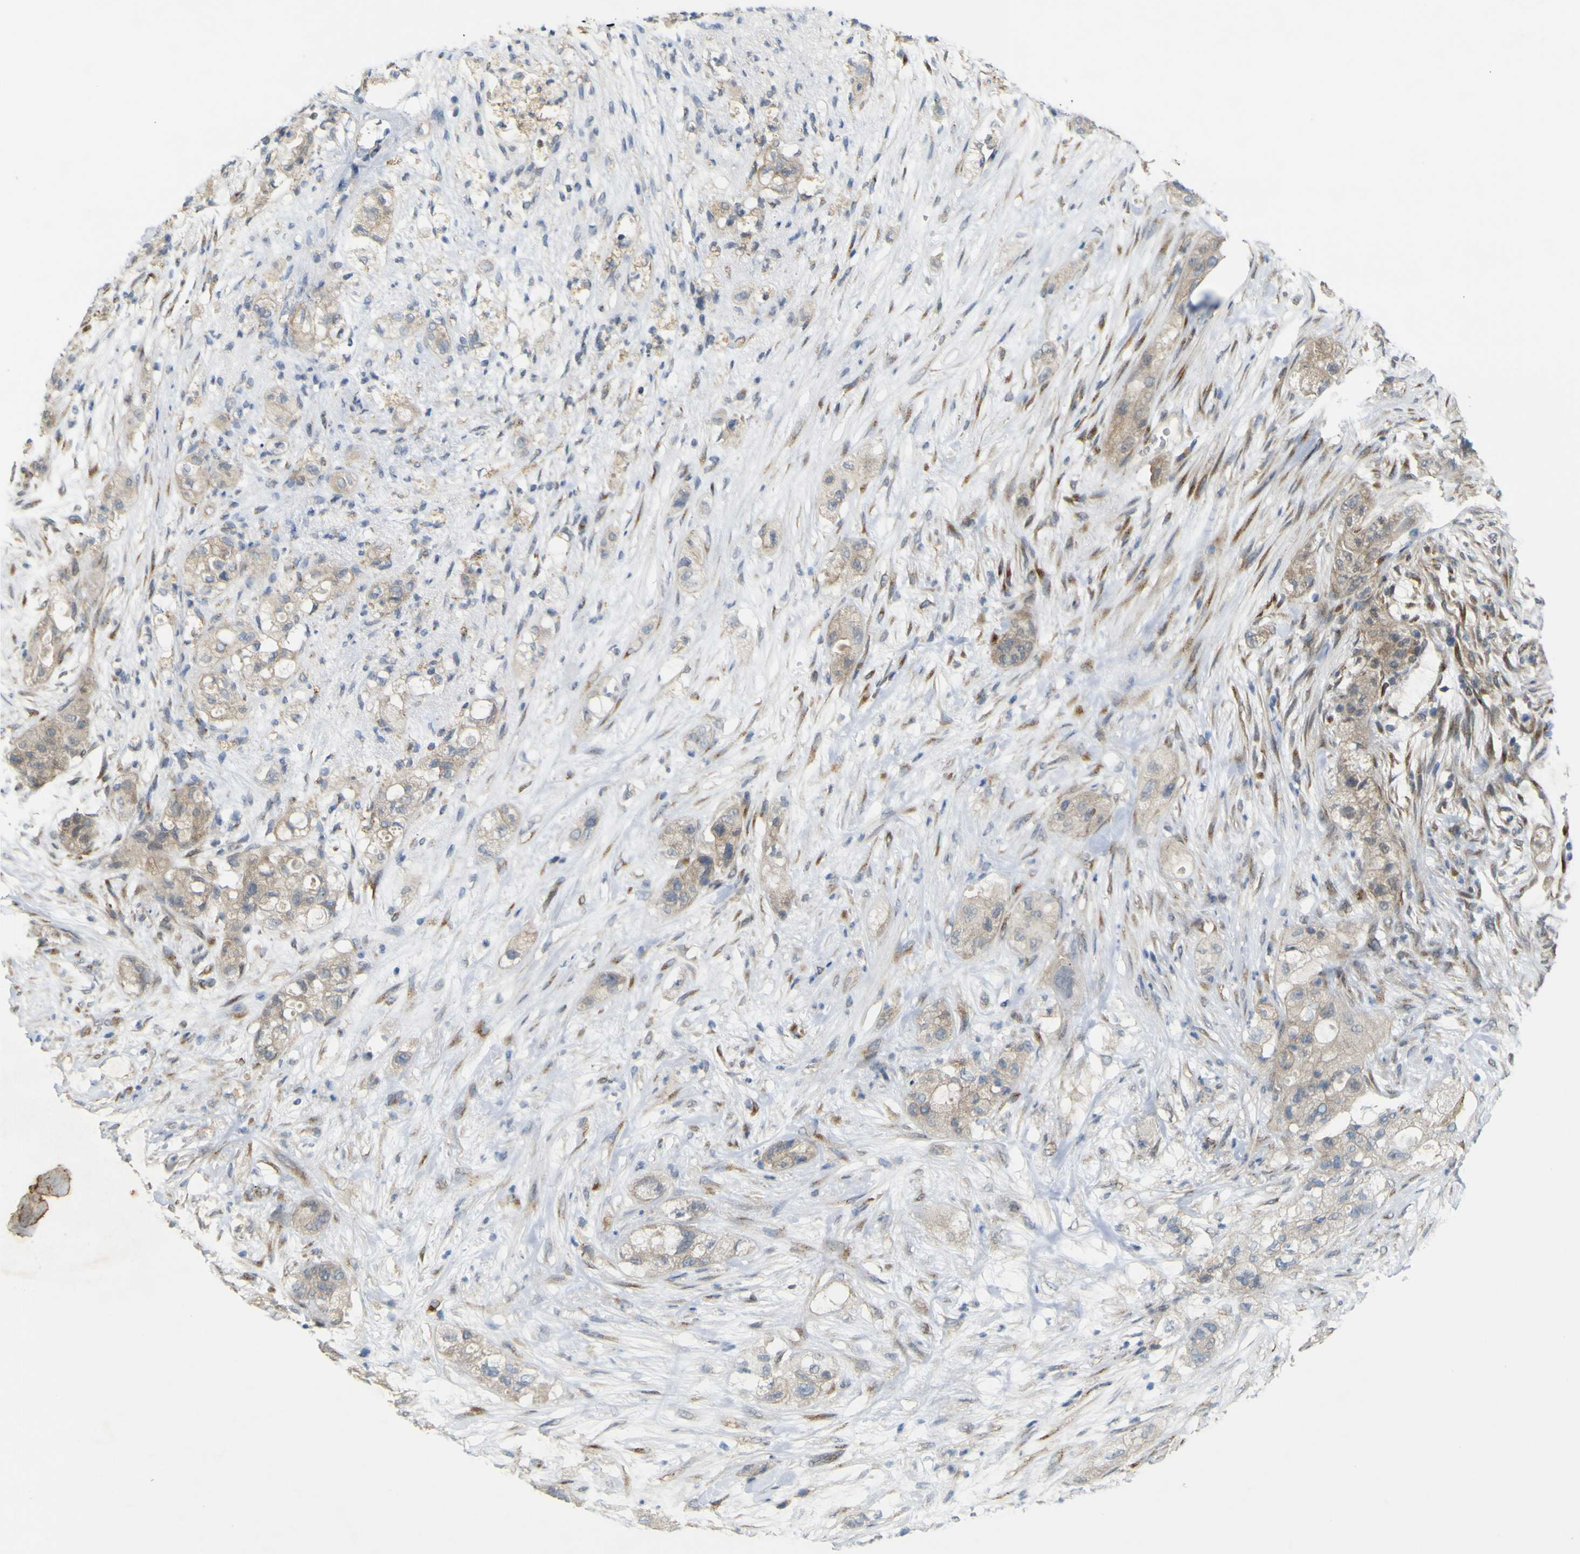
{"staining": {"intensity": "weak", "quantity": "<25%", "location": "cytoplasmic/membranous"}, "tissue": "pancreatic cancer", "cell_type": "Tumor cells", "image_type": "cancer", "snomed": [{"axis": "morphology", "description": "Adenocarcinoma, NOS"}, {"axis": "topography", "description": "Pancreas"}], "caption": "A high-resolution image shows immunohistochemistry staining of adenocarcinoma (pancreatic), which exhibits no significant positivity in tumor cells.", "gene": "IGF2R", "patient": {"sex": "female", "age": 78}}